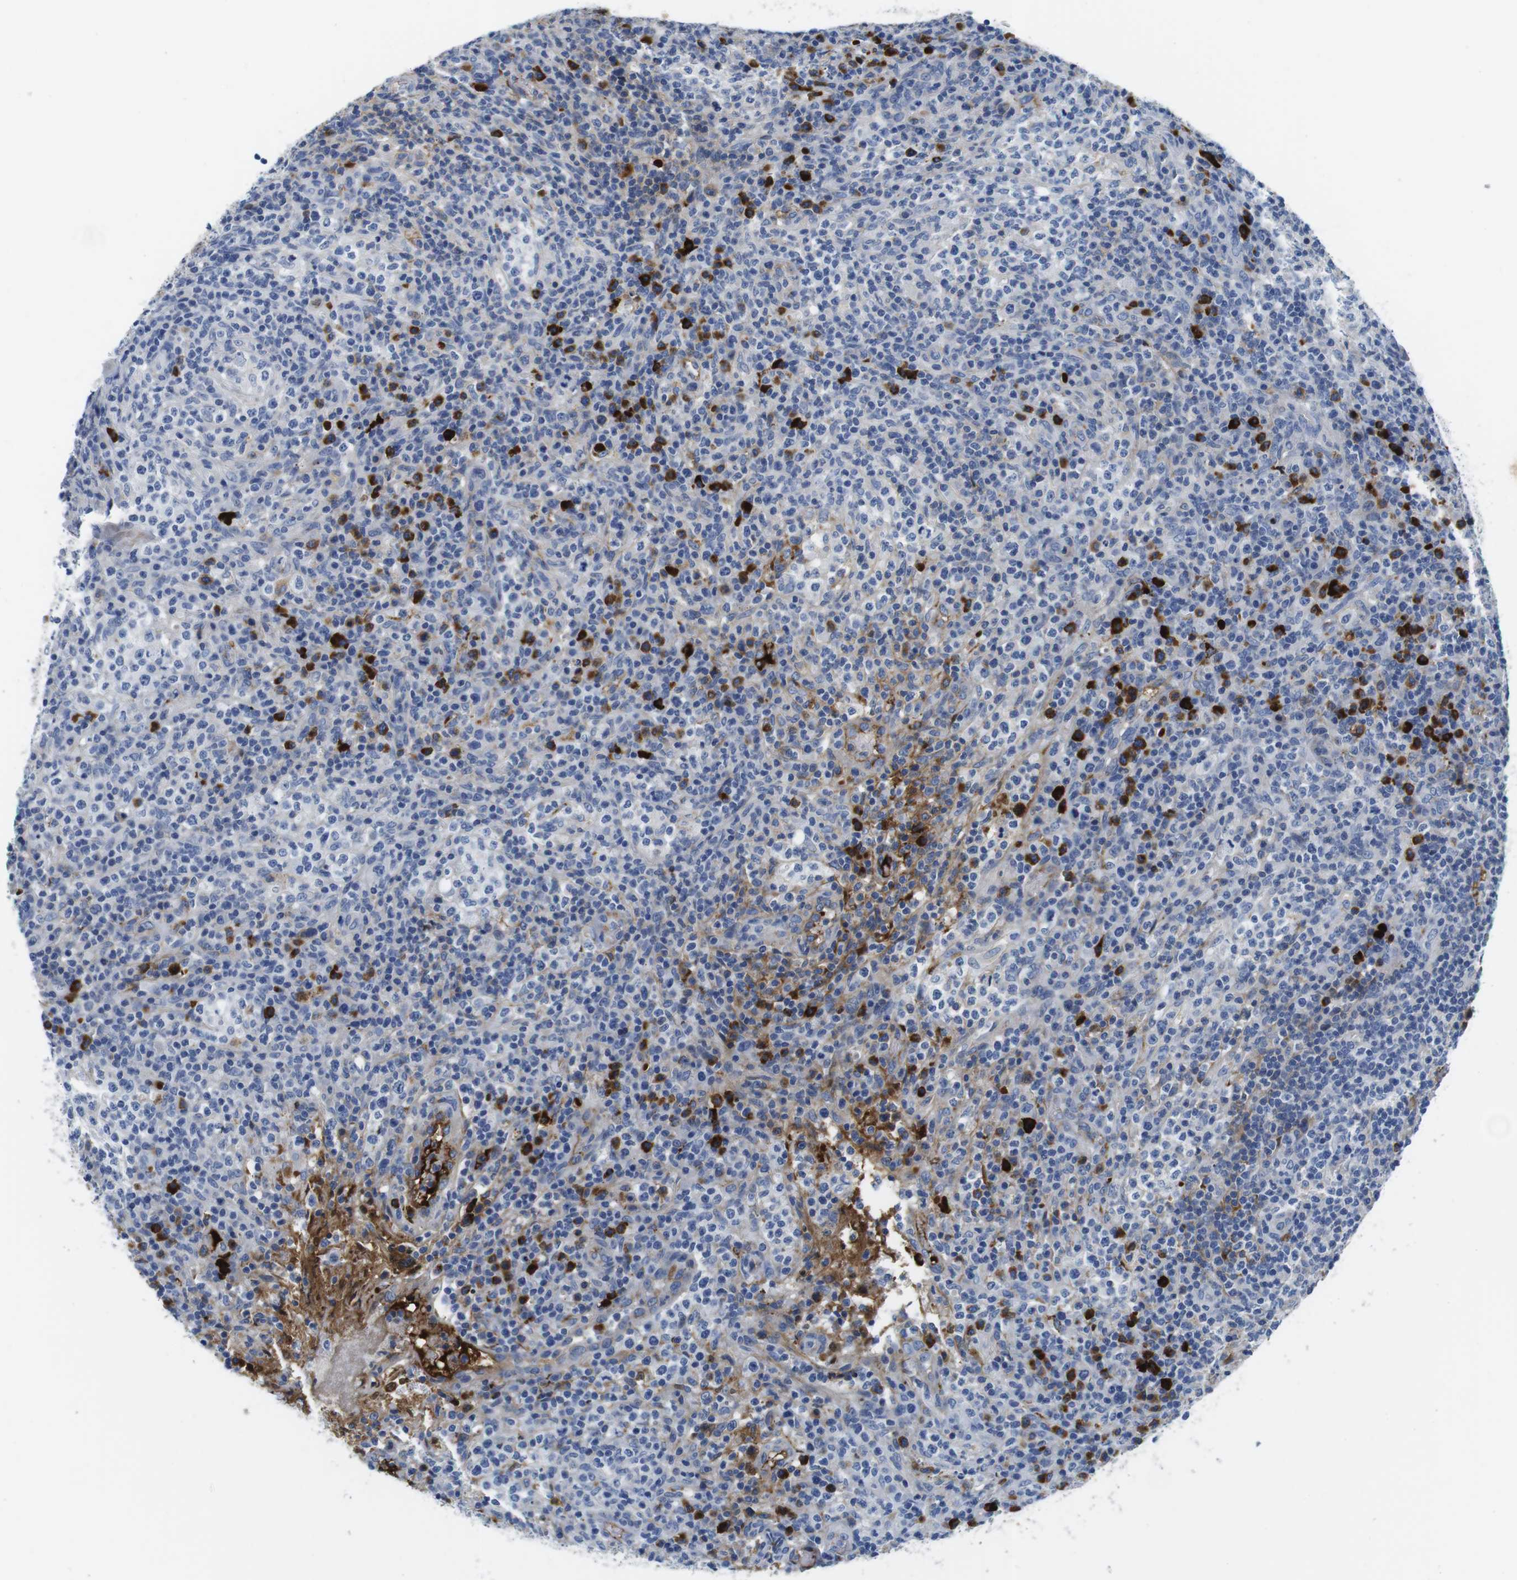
{"staining": {"intensity": "strong", "quantity": "<25%", "location": "cytoplasmic/membranous"}, "tissue": "lymphoma", "cell_type": "Tumor cells", "image_type": "cancer", "snomed": [{"axis": "morphology", "description": "Malignant lymphoma, non-Hodgkin's type, High grade"}, {"axis": "topography", "description": "Lymph node"}], "caption": "Lymphoma tissue reveals strong cytoplasmic/membranous expression in about <25% of tumor cells", "gene": "IGKC", "patient": {"sex": "female", "age": 76}}